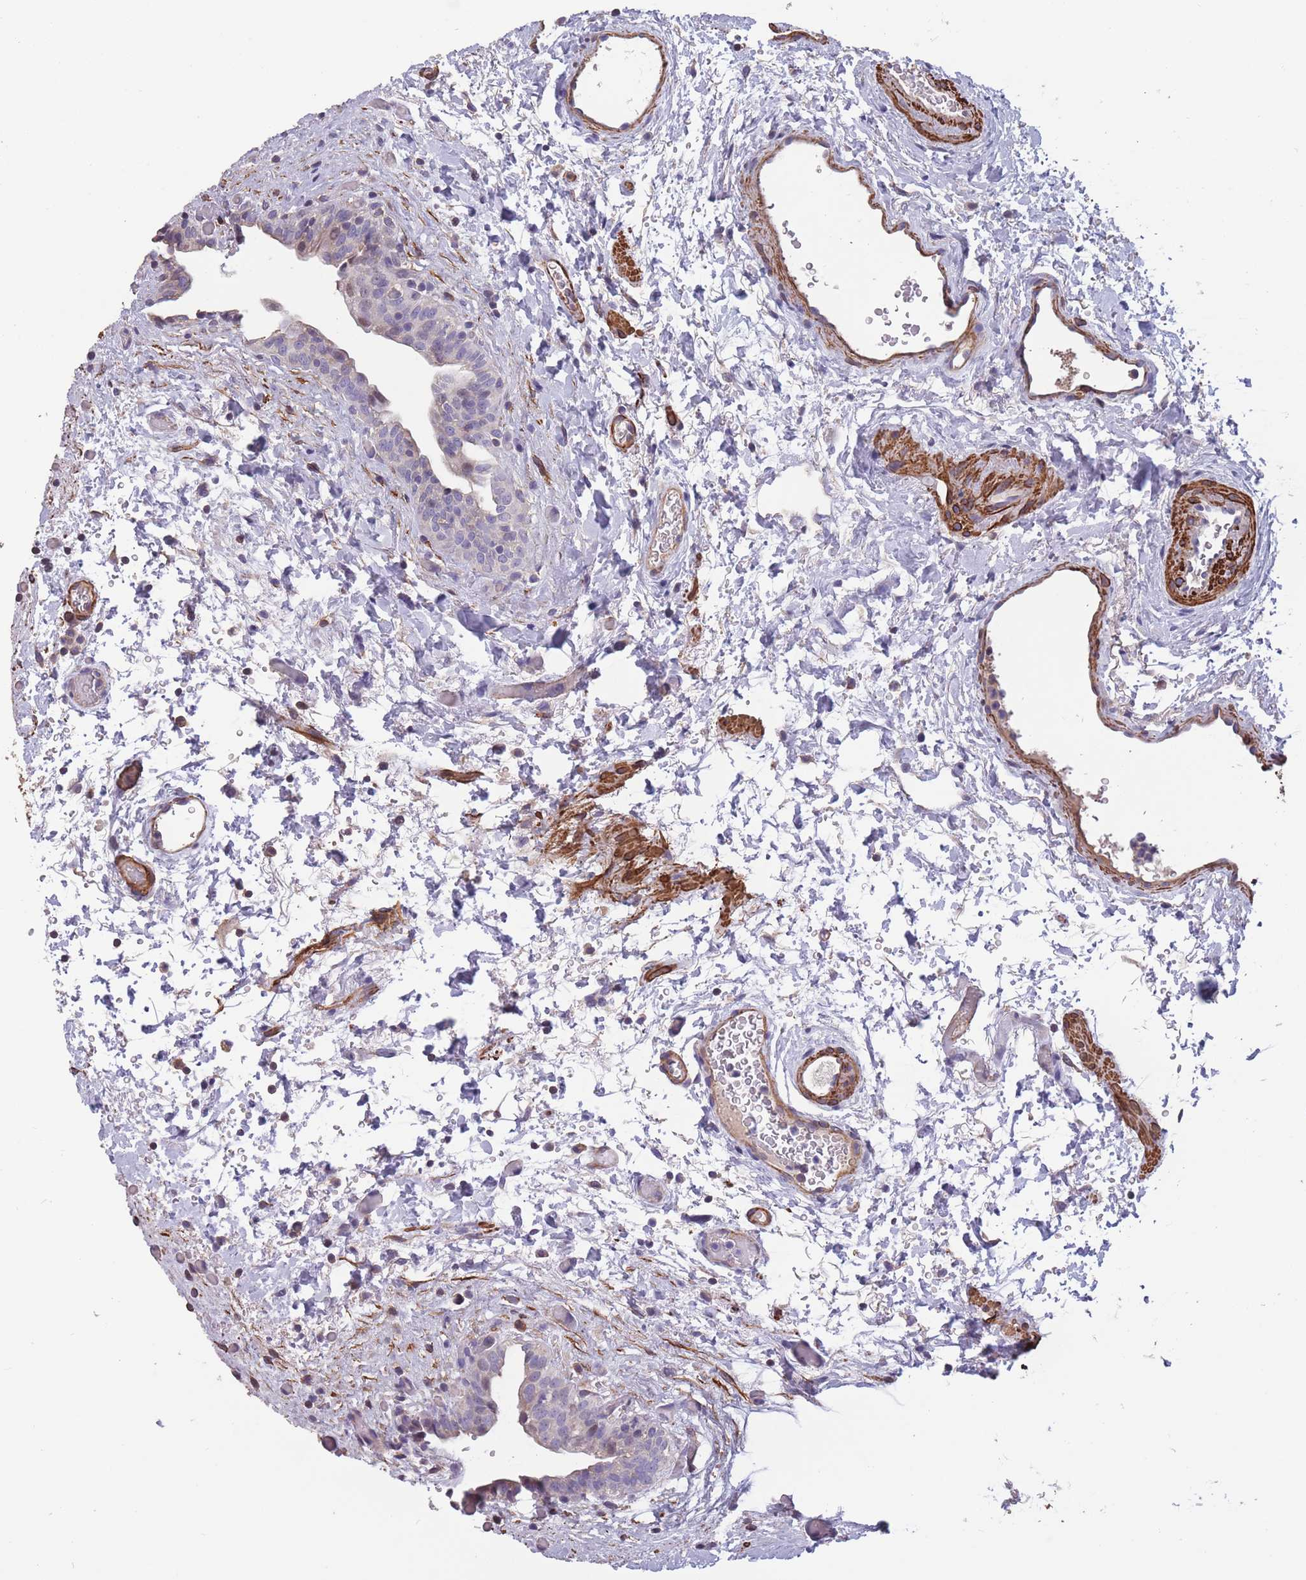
{"staining": {"intensity": "moderate", "quantity": "<25%", "location": "cytoplasmic/membranous"}, "tissue": "urinary bladder", "cell_type": "Urothelial cells", "image_type": "normal", "snomed": [{"axis": "morphology", "description": "Normal tissue, NOS"}, {"axis": "topography", "description": "Urinary bladder"}], "caption": "Immunohistochemistry (IHC) of normal human urinary bladder shows low levels of moderate cytoplasmic/membranous expression in approximately <25% of urothelial cells.", "gene": "TOMM40L", "patient": {"sex": "male", "age": 69}}